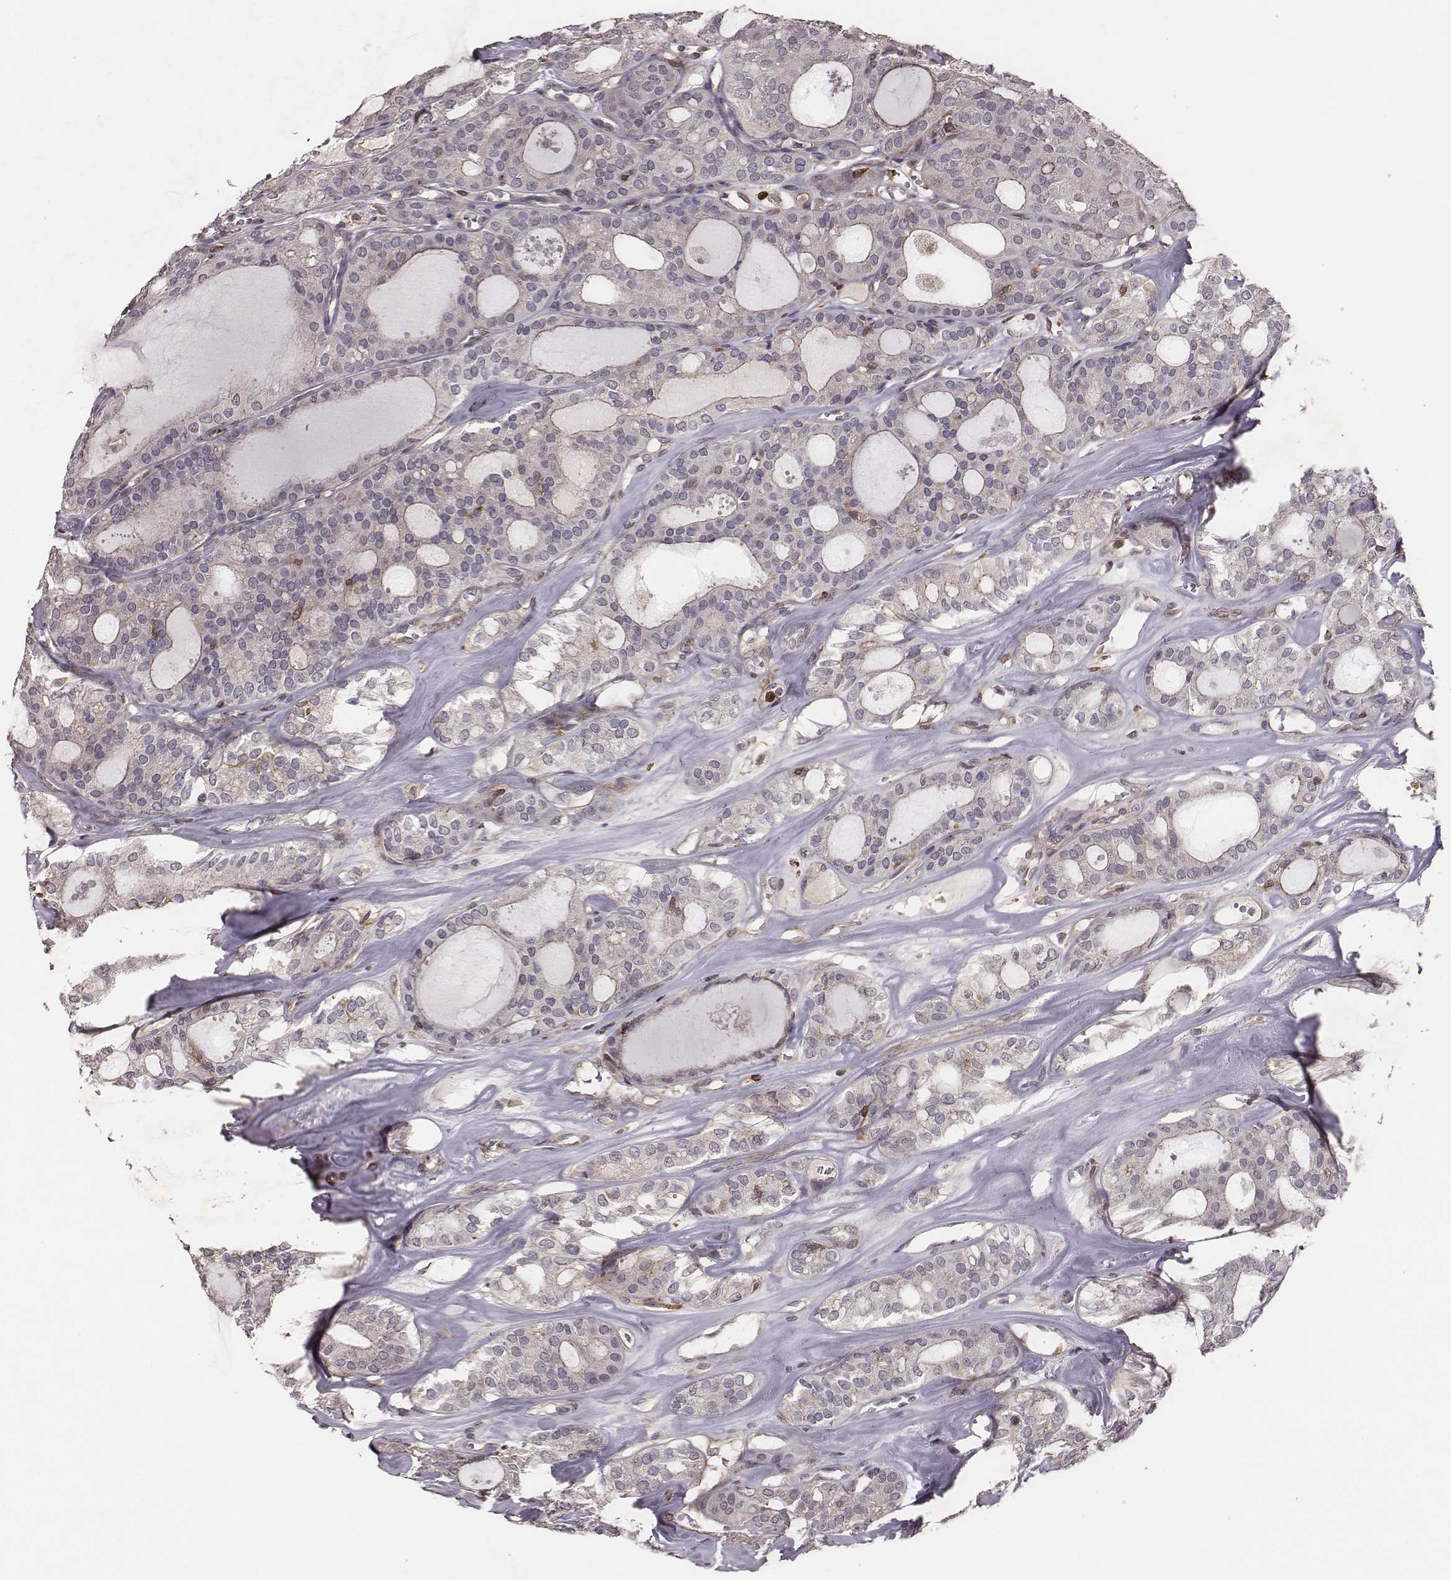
{"staining": {"intensity": "negative", "quantity": "none", "location": "none"}, "tissue": "thyroid cancer", "cell_type": "Tumor cells", "image_type": "cancer", "snomed": [{"axis": "morphology", "description": "Follicular adenoma carcinoma, NOS"}, {"axis": "topography", "description": "Thyroid gland"}], "caption": "Immunohistochemical staining of human thyroid follicular adenoma carcinoma reveals no significant staining in tumor cells.", "gene": "PILRA", "patient": {"sex": "male", "age": 75}}